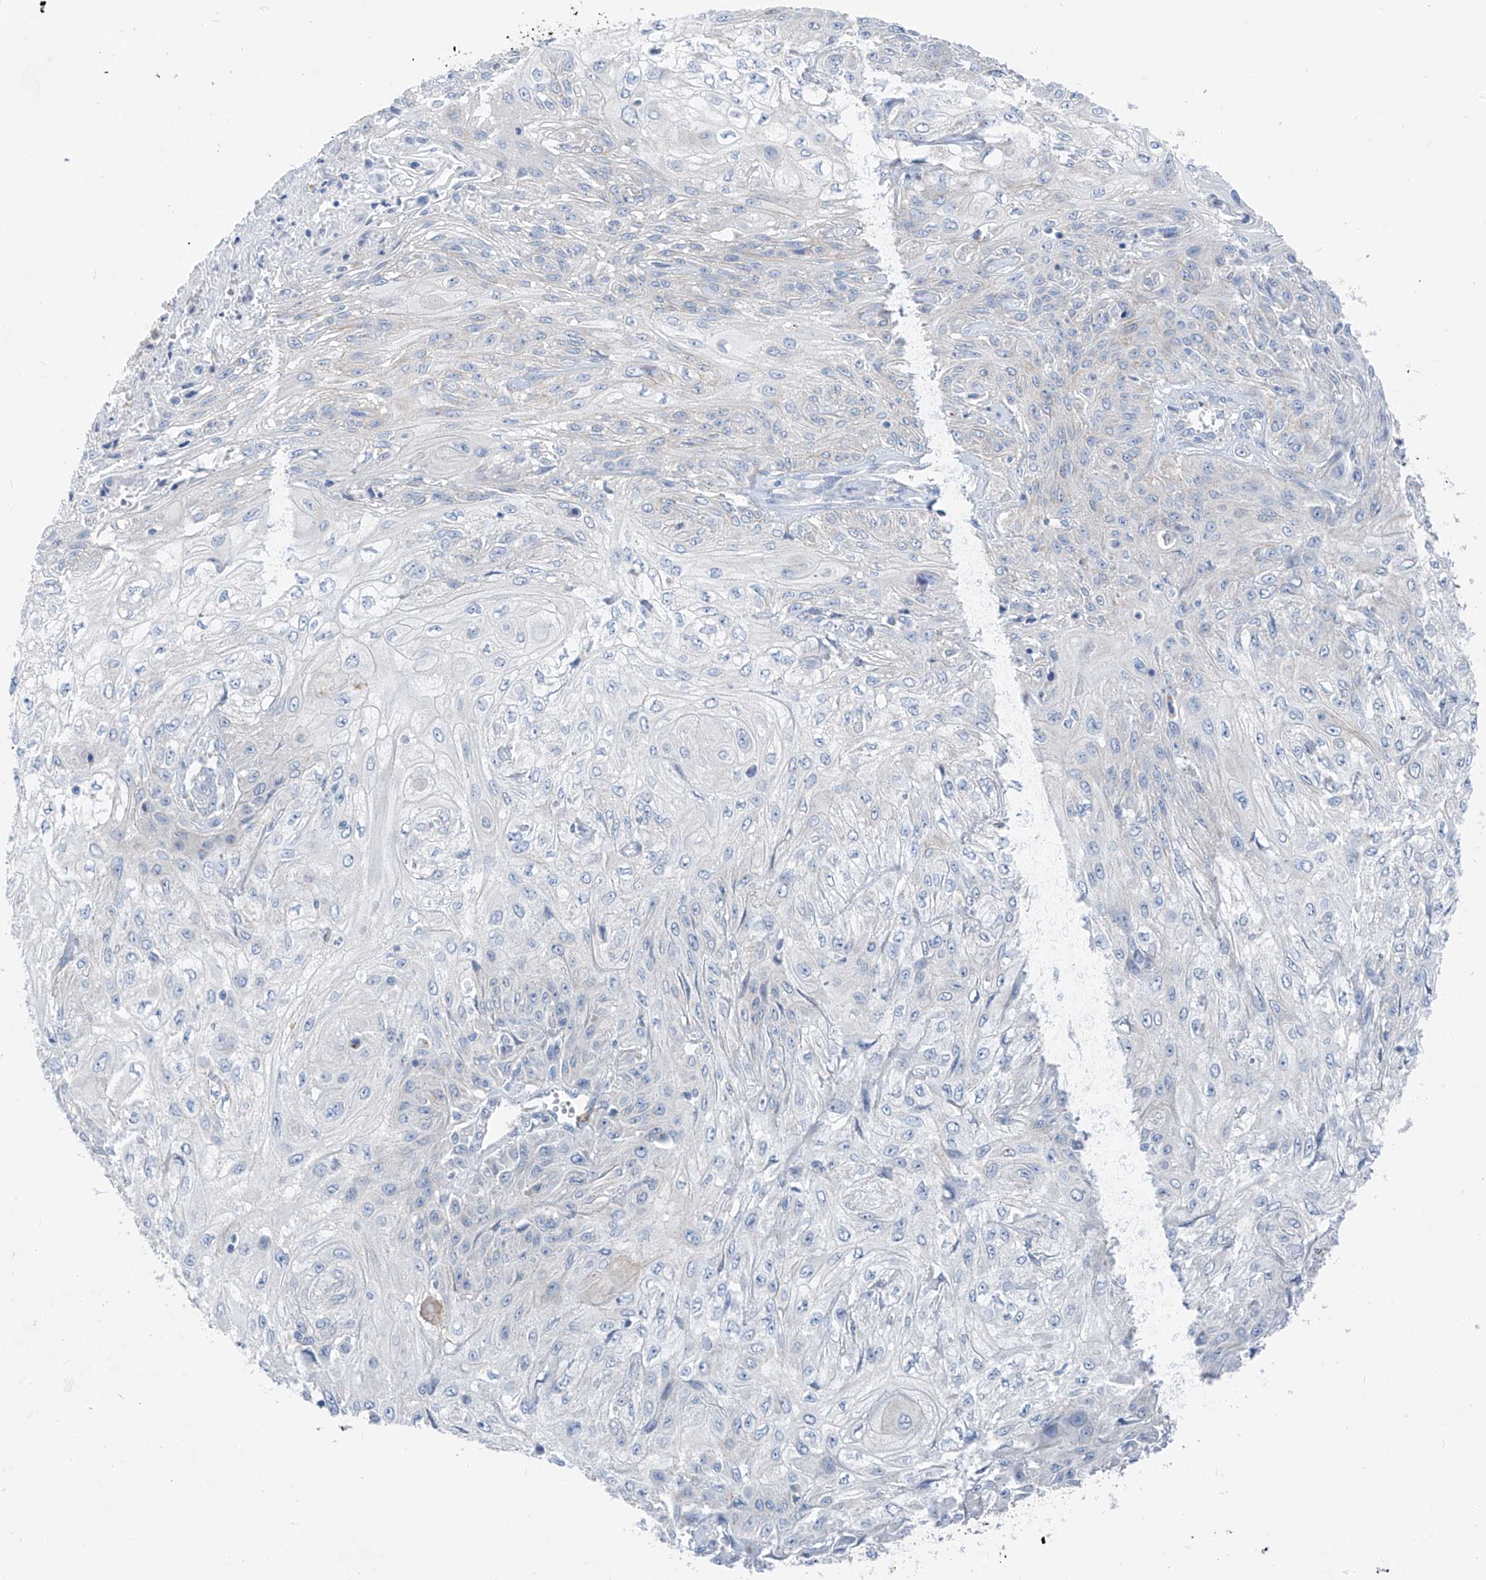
{"staining": {"intensity": "negative", "quantity": "none", "location": "none"}, "tissue": "skin cancer", "cell_type": "Tumor cells", "image_type": "cancer", "snomed": [{"axis": "morphology", "description": "Squamous cell carcinoma, NOS"}, {"axis": "morphology", "description": "Squamous cell carcinoma, metastatic, NOS"}, {"axis": "topography", "description": "Skin"}, {"axis": "topography", "description": "Lymph node"}], "caption": "The histopathology image displays no significant staining in tumor cells of skin cancer.", "gene": "GPR137C", "patient": {"sex": "male", "age": 75}}